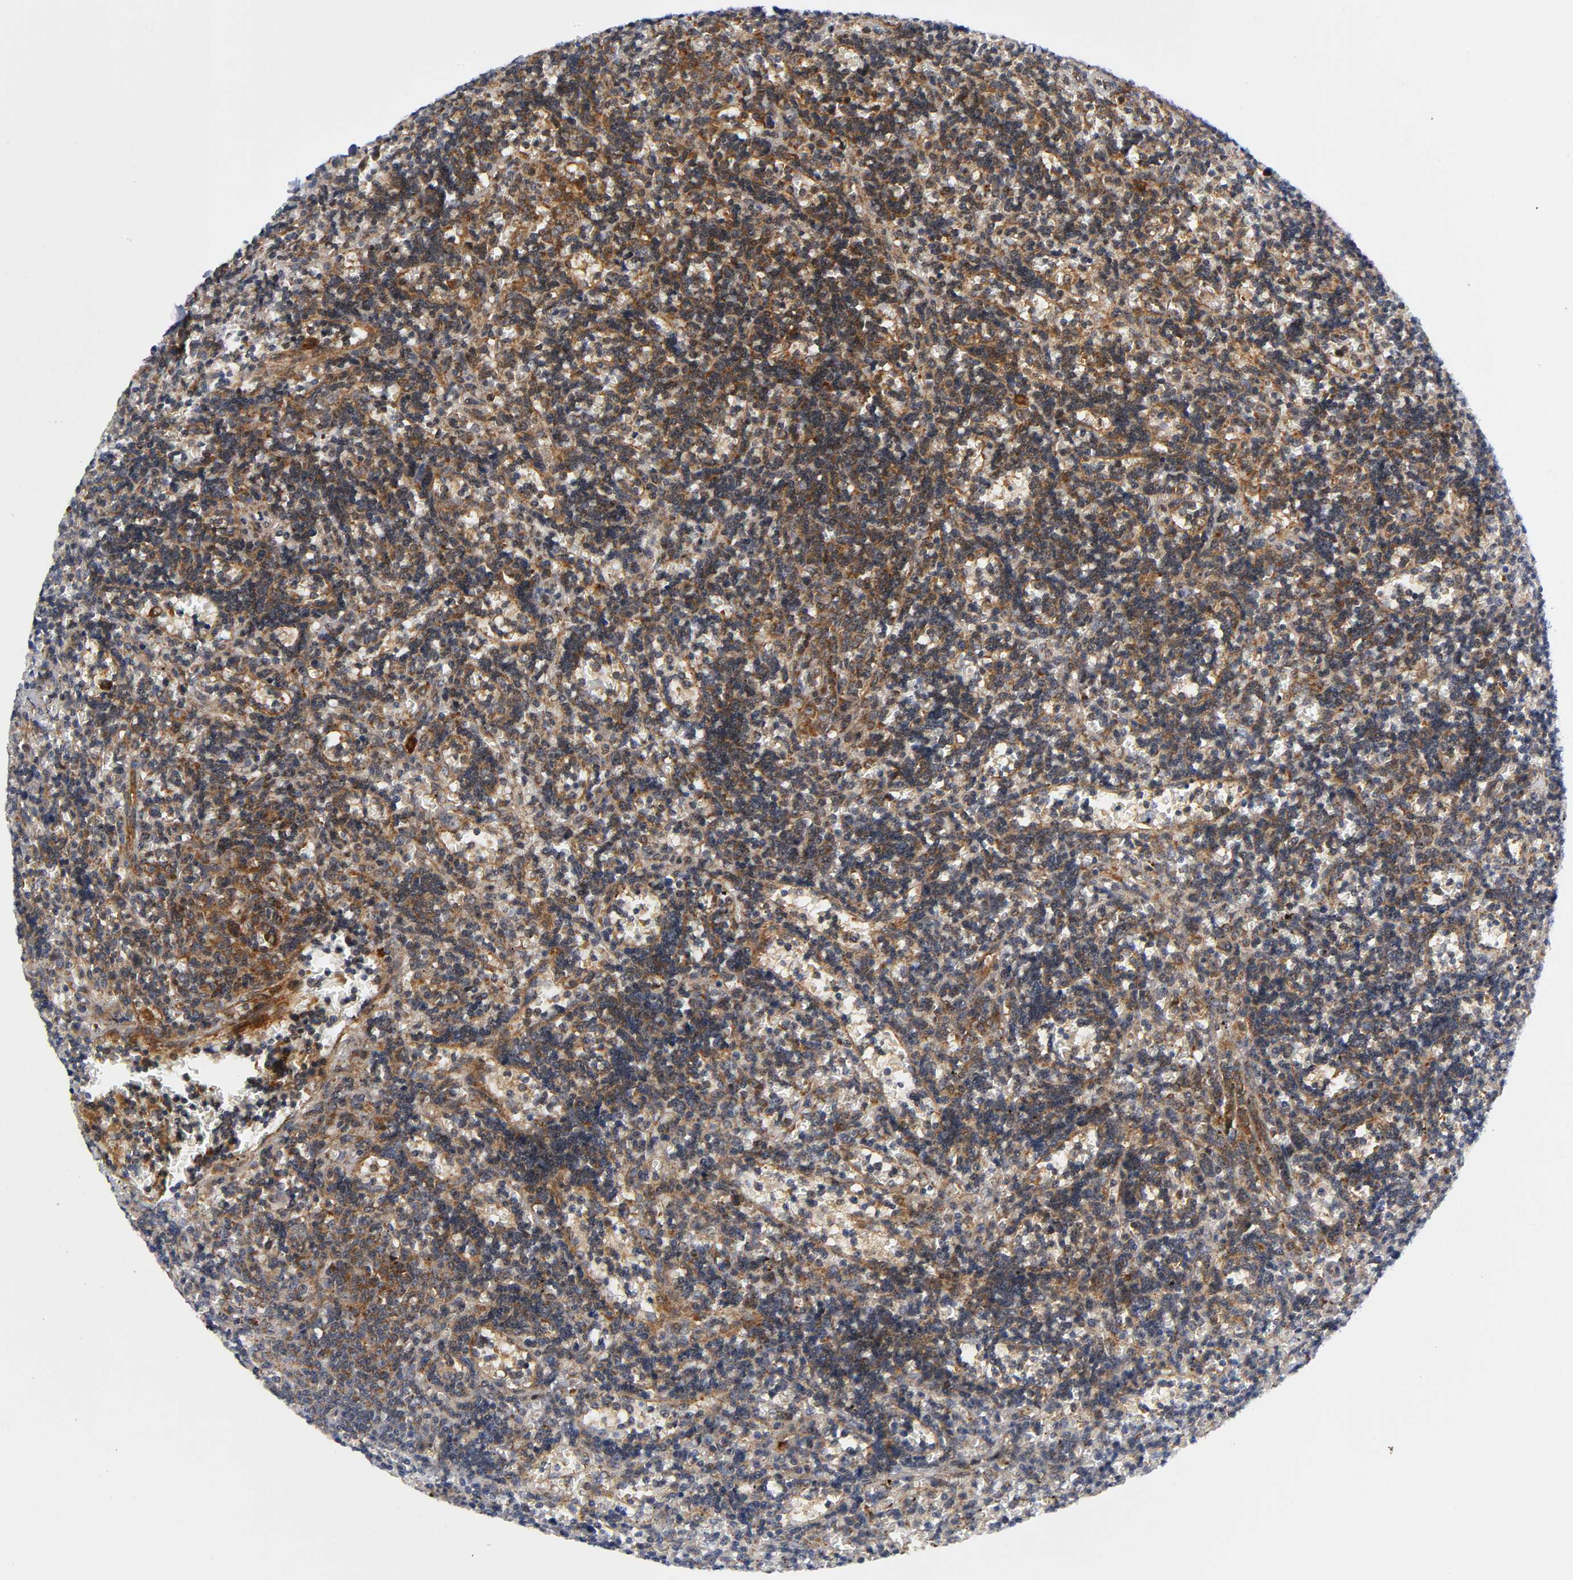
{"staining": {"intensity": "strong", "quantity": ">75%", "location": "cytoplasmic/membranous"}, "tissue": "lymphoma", "cell_type": "Tumor cells", "image_type": "cancer", "snomed": [{"axis": "morphology", "description": "Malignant lymphoma, non-Hodgkin's type, Low grade"}, {"axis": "topography", "description": "Spleen"}], "caption": "IHC (DAB (3,3'-diaminobenzidine)) staining of human low-grade malignant lymphoma, non-Hodgkin's type exhibits strong cytoplasmic/membranous protein staining in approximately >75% of tumor cells.", "gene": "EIF5", "patient": {"sex": "male", "age": 60}}